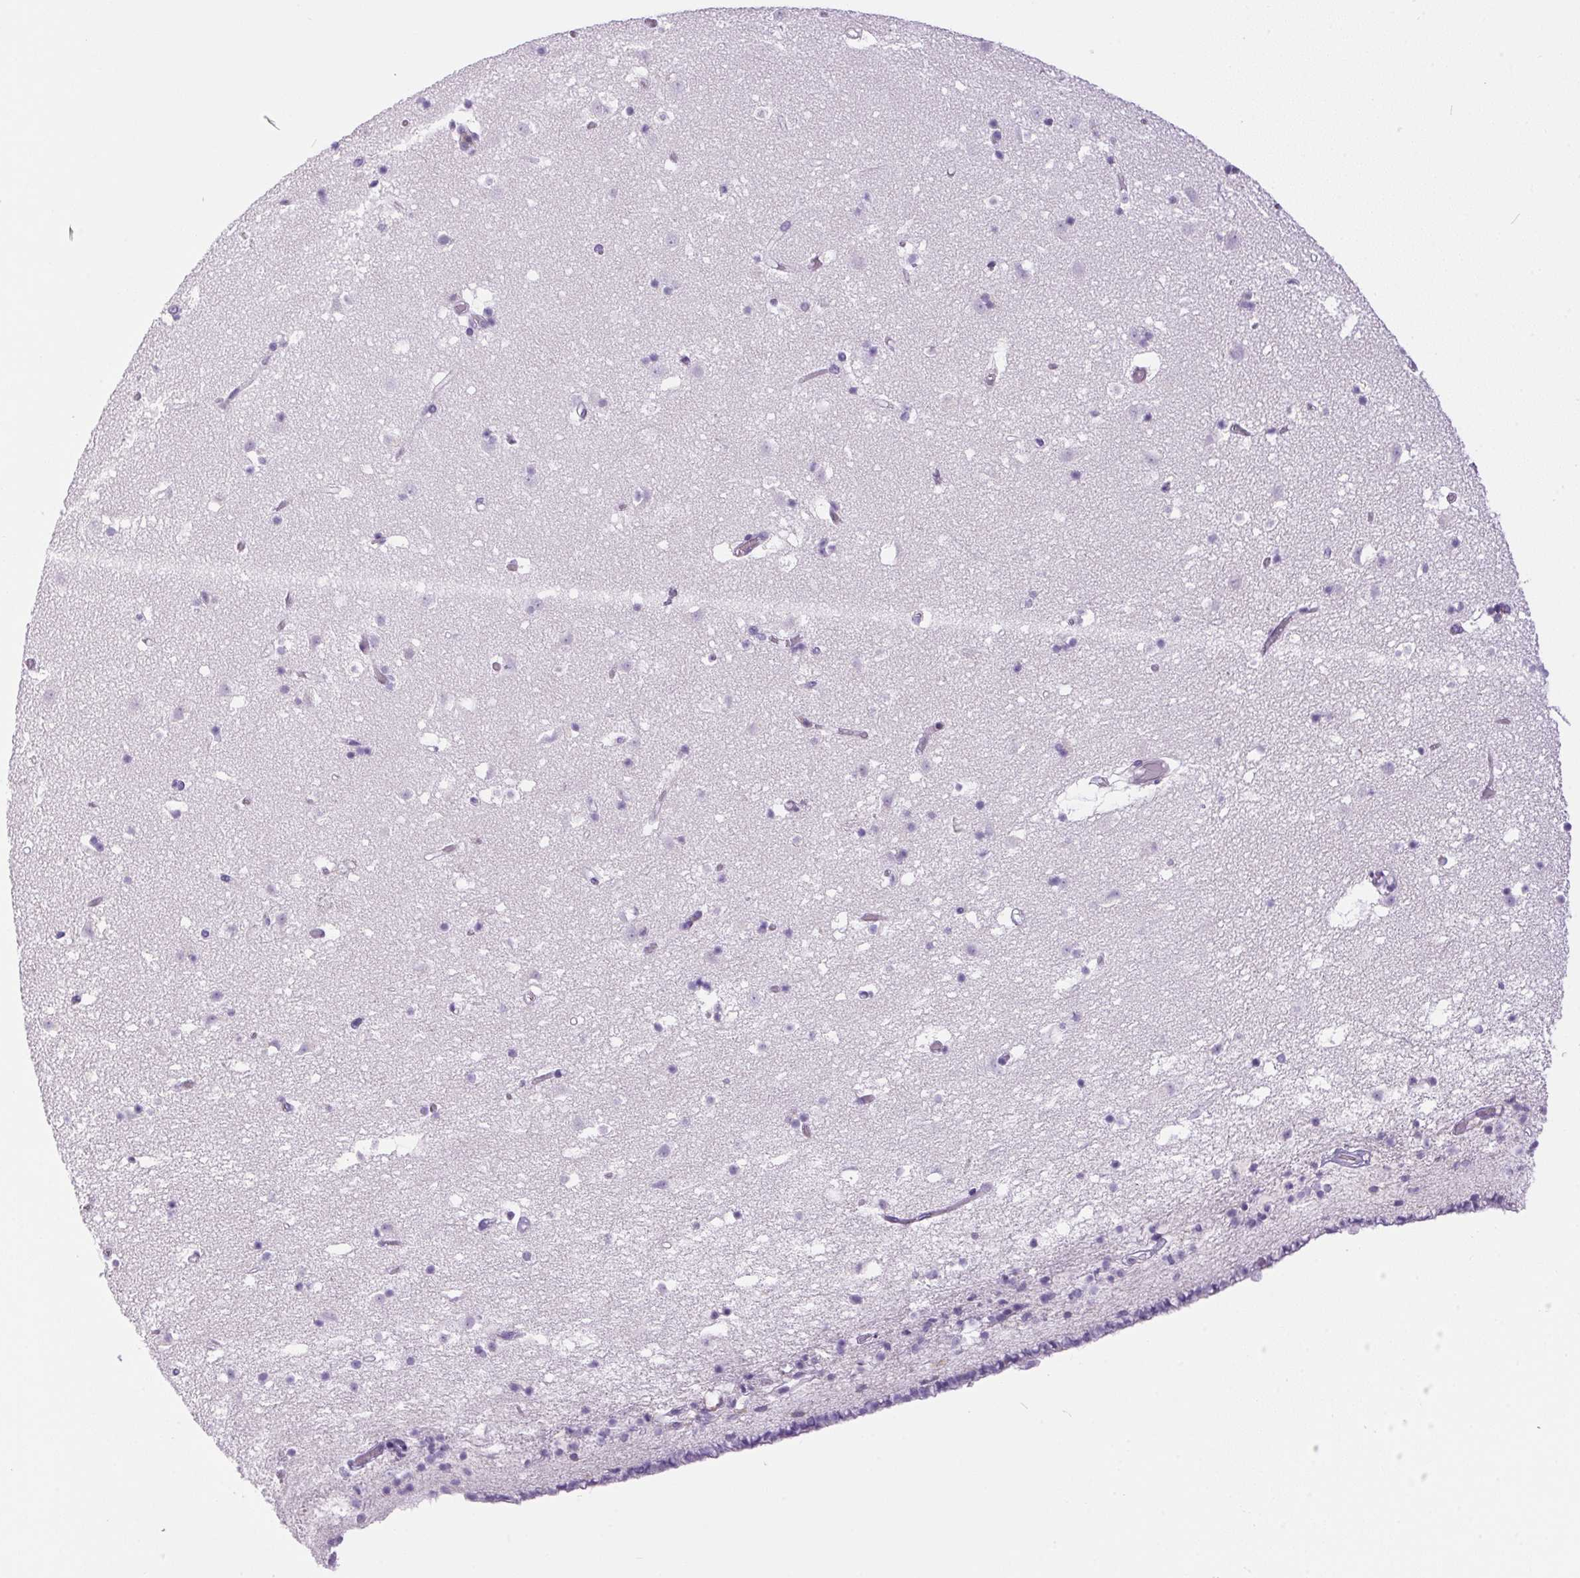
{"staining": {"intensity": "negative", "quantity": "none", "location": "none"}, "tissue": "caudate", "cell_type": "Glial cells", "image_type": "normal", "snomed": [{"axis": "morphology", "description": "Normal tissue, NOS"}, {"axis": "topography", "description": "Lateral ventricle wall"}], "caption": "Immunohistochemistry (IHC) micrograph of unremarkable human caudate stained for a protein (brown), which displays no expression in glial cells. The staining was performed using DAB to visualize the protein expression in brown, while the nuclei were stained in blue with hematoxylin (Magnification: 20x).", "gene": "S100A2", "patient": {"sex": "female", "age": 42}}